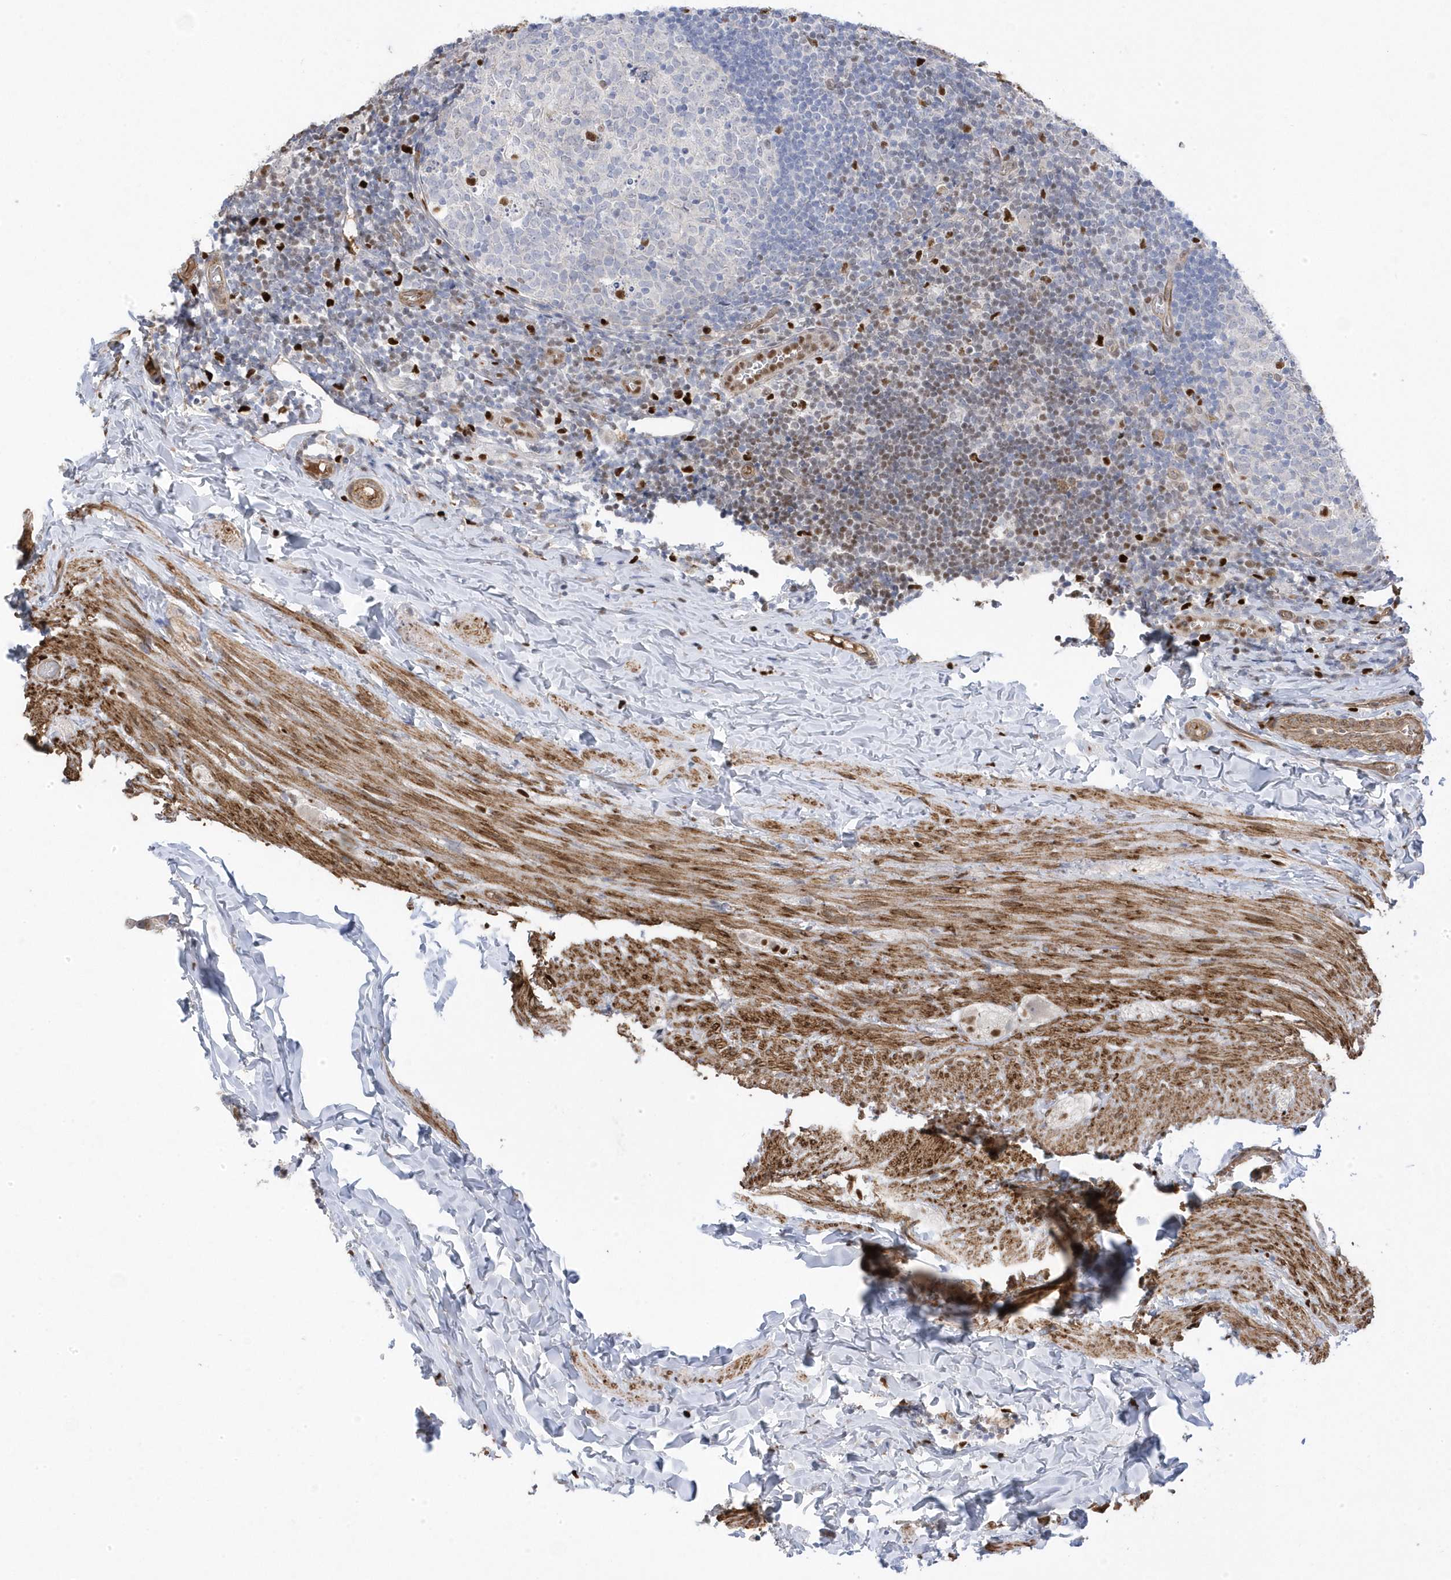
{"staining": {"intensity": "moderate", "quantity": ">75%", "location": "cytoplasmic/membranous"}, "tissue": "appendix", "cell_type": "Glandular cells", "image_type": "normal", "snomed": [{"axis": "morphology", "description": "Normal tissue, NOS"}, {"axis": "topography", "description": "Appendix"}], "caption": "Immunohistochemical staining of normal human appendix exhibits medium levels of moderate cytoplasmic/membranous positivity in about >75% of glandular cells. The staining was performed using DAB, with brown indicating positive protein expression. Nuclei are stained blue with hematoxylin.", "gene": "GTPBP6", "patient": {"sex": "male", "age": 8}}